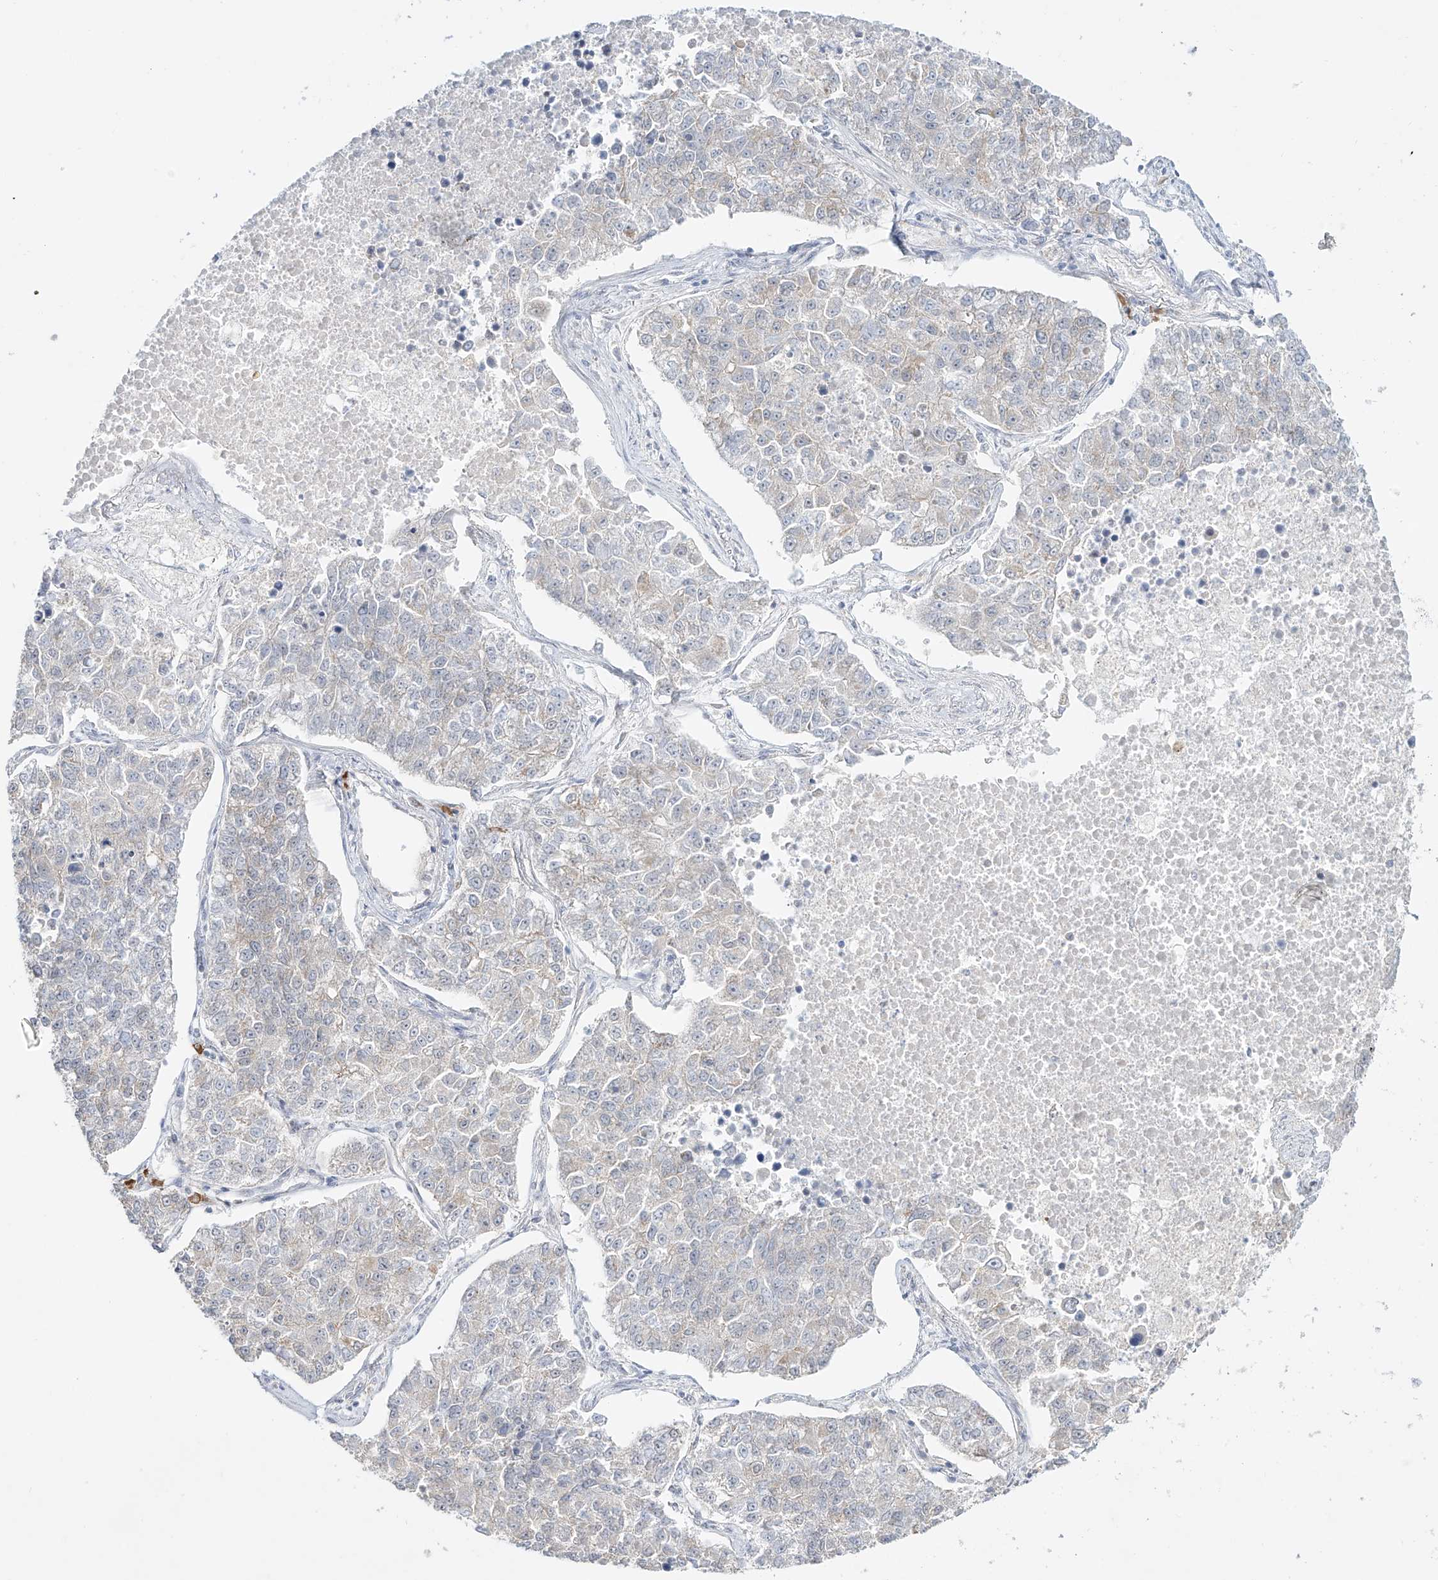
{"staining": {"intensity": "negative", "quantity": "none", "location": "none"}, "tissue": "lung cancer", "cell_type": "Tumor cells", "image_type": "cancer", "snomed": [{"axis": "morphology", "description": "Adenocarcinoma, NOS"}, {"axis": "topography", "description": "Lung"}], "caption": "Lung cancer (adenocarcinoma) stained for a protein using immunohistochemistry exhibits no expression tumor cells.", "gene": "BSDC1", "patient": {"sex": "male", "age": 49}}